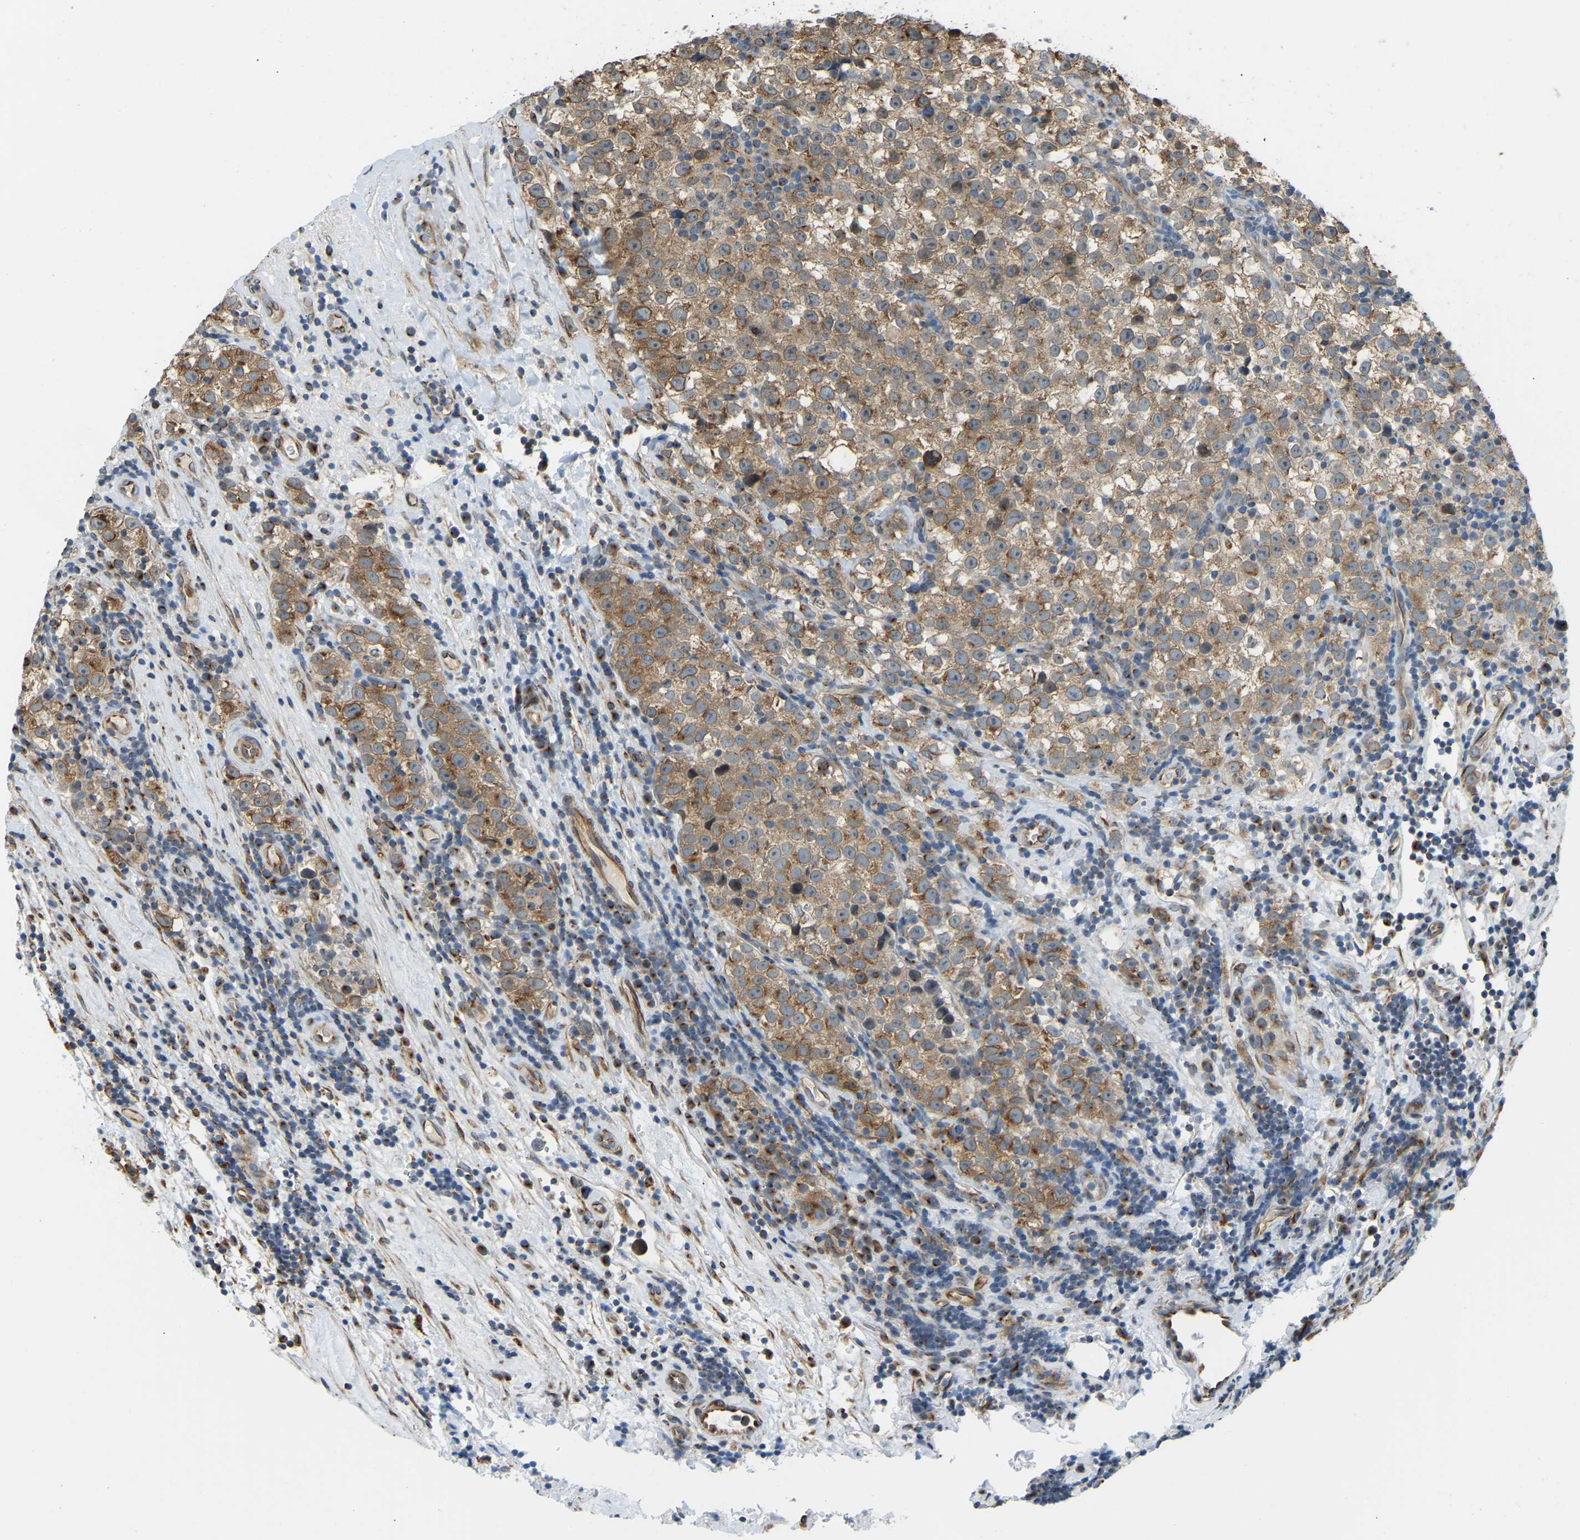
{"staining": {"intensity": "moderate", "quantity": ">75%", "location": "cytoplasmic/membranous"}, "tissue": "testis cancer", "cell_type": "Tumor cells", "image_type": "cancer", "snomed": [{"axis": "morphology", "description": "Normal tissue, NOS"}, {"axis": "morphology", "description": "Seminoma, NOS"}, {"axis": "topography", "description": "Testis"}], "caption": "The immunohistochemical stain labels moderate cytoplasmic/membranous positivity in tumor cells of testis seminoma tissue. The staining was performed using DAB, with brown indicating positive protein expression. Nuclei are stained blue with hematoxylin.", "gene": "NME8", "patient": {"sex": "male", "age": 43}}